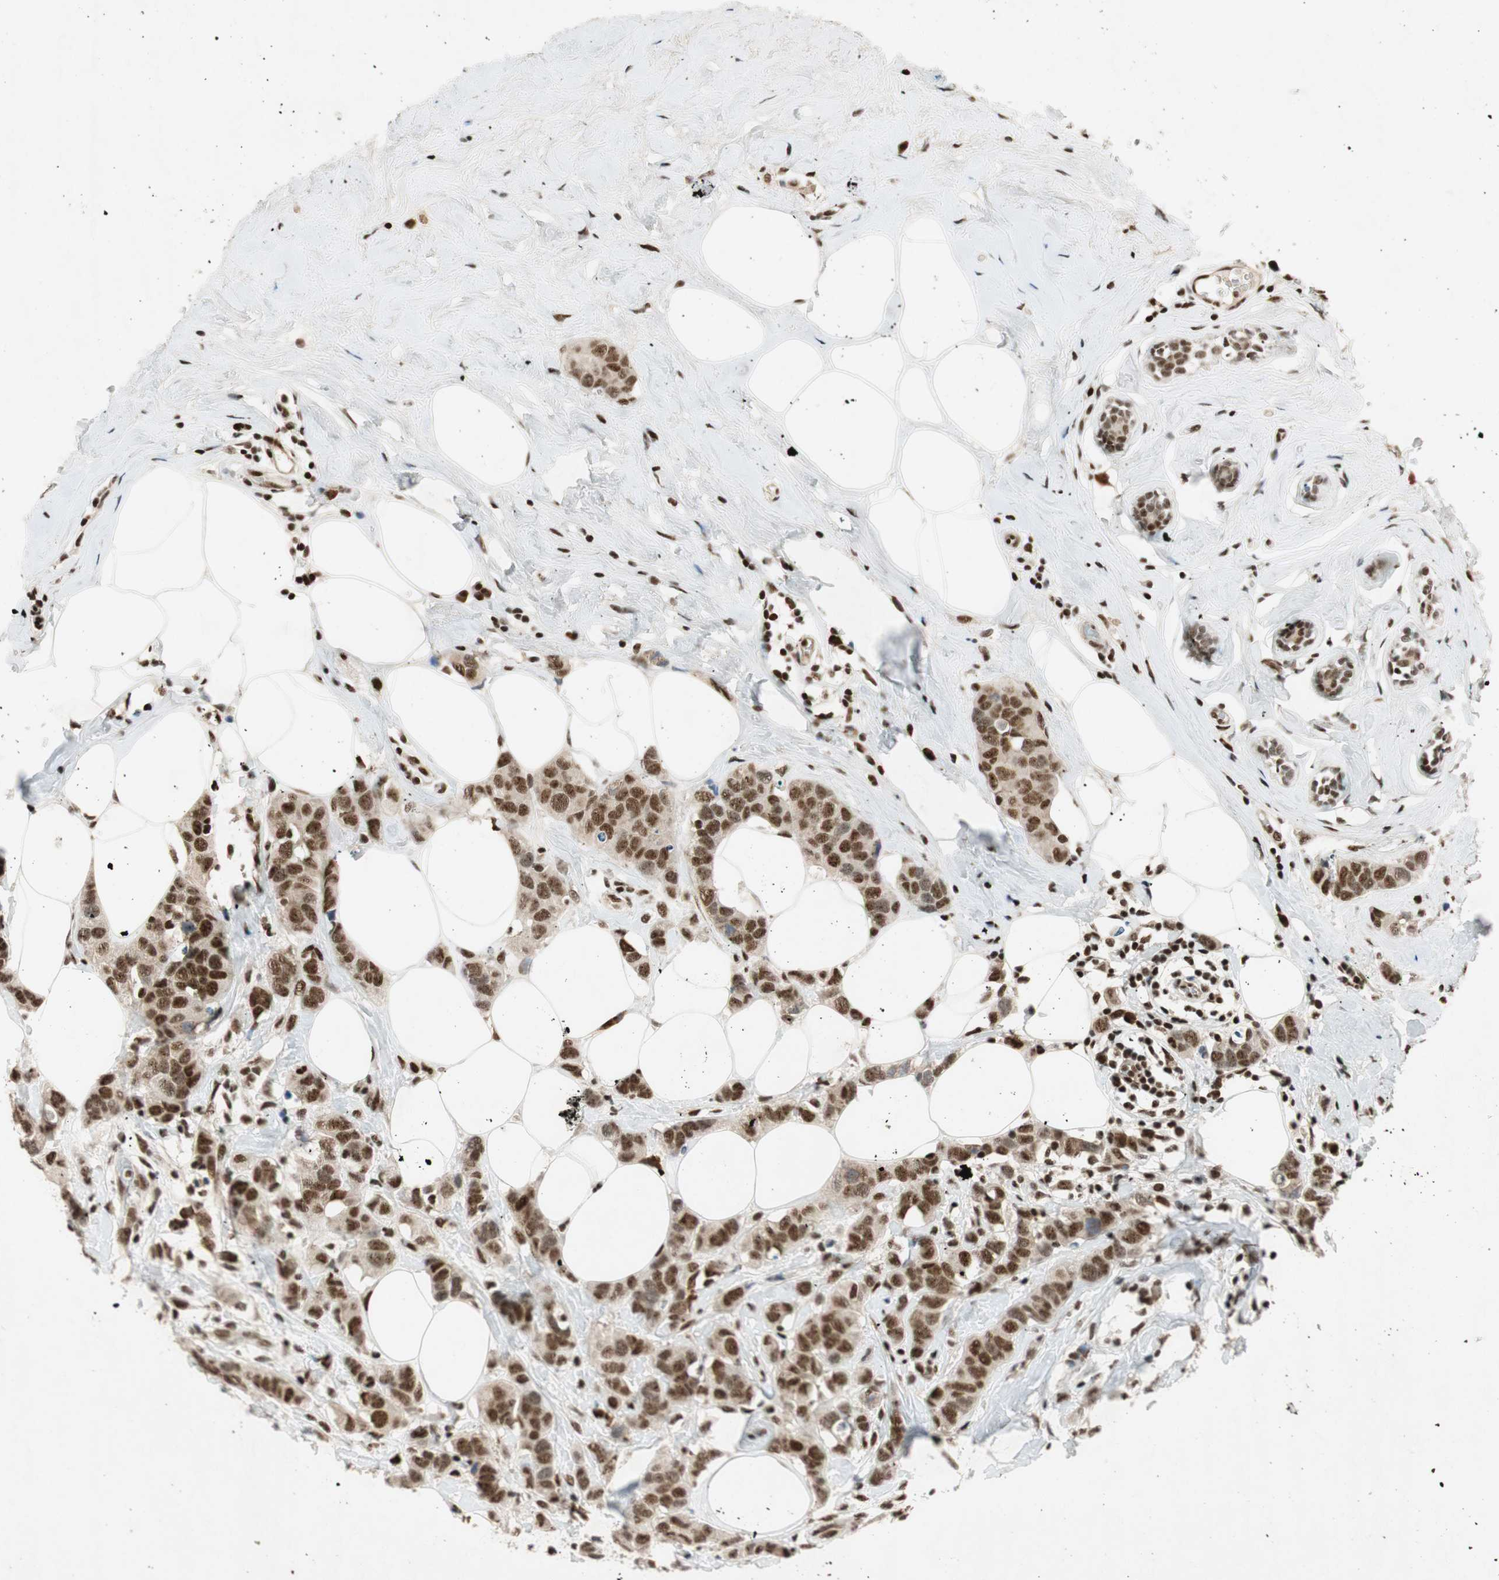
{"staining": {"intensity": "strong", "quantity": ">75%", "location": "nuclear"}, "tissue": "breast cancer", "cell_type": "Tumor cells", "image_type": "cancer", "snomed": [{"axis": "morphology", "description": "Normal tissue, NOS"}, {"axis": "morphology", "description": "Duct carcinoma"}, {"axis": "topography", "description": "Breast"}], "caption": "Approximately >75% of tumor cells in breast infiltrating ductal carcinoma exhibit strong nuclear protein staining as visualized by brown immunohistochemical staining.", "gene": "NCBP3", "patient": {"sex": "female", "age": 50}}